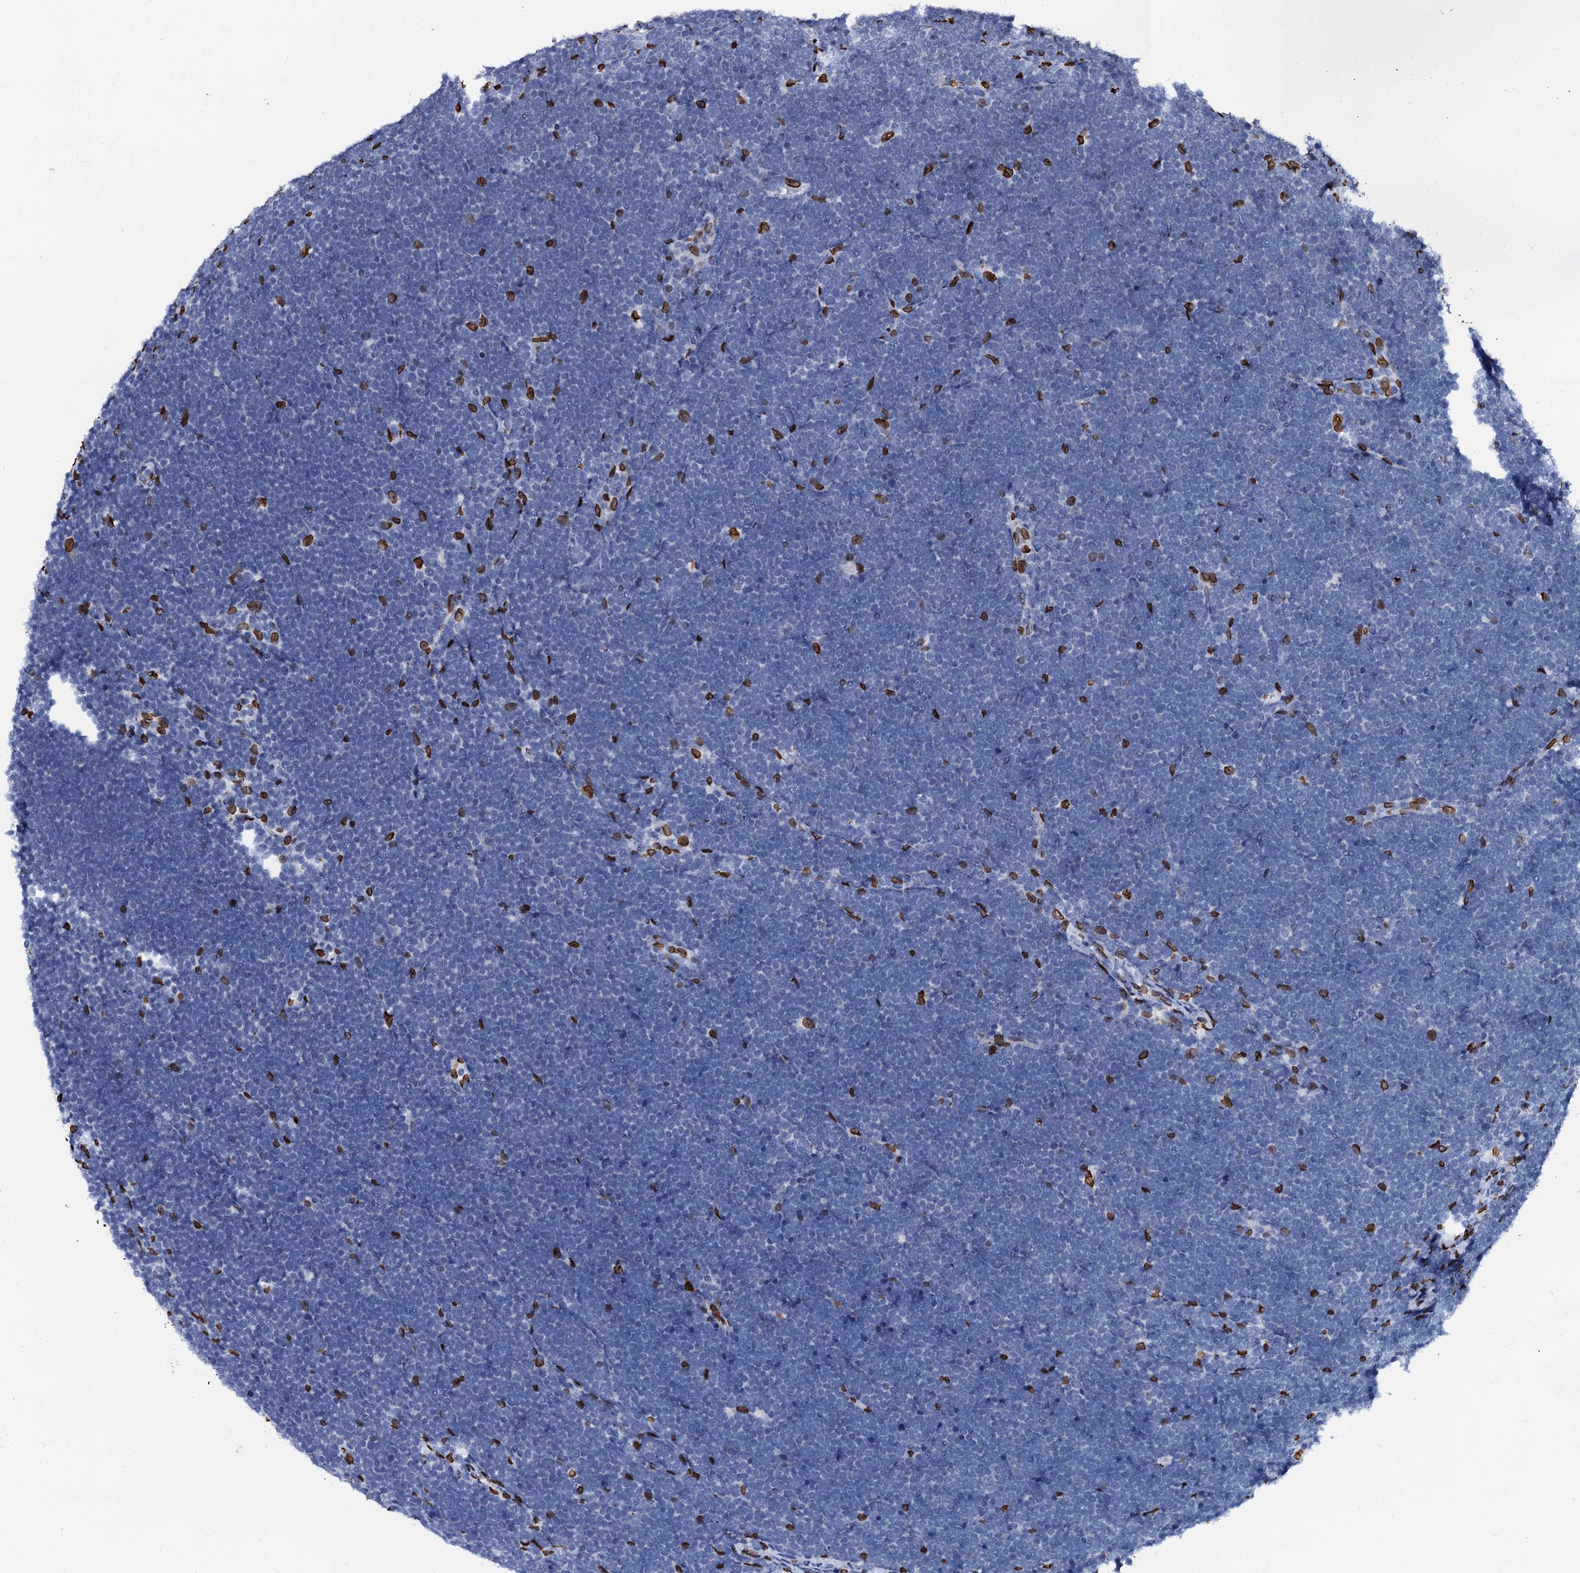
{"staining": {"intensity": "strong", "quantity": "<25%", "location": "nuclear"}, "tissue": "lymphoma", "cell_type": "Tumor cells", "image_type": "cancer", "snomed": [{"axis": "morphology", "description": "Malignant lymphoma, non-Hodgkin's type, High grade"}, {"axis": "topography", "description": "Lymph node"}], "caption": "Immunohistochemistry (IHC) image of human malignant lymphoma, non-Hodgkin's type (high-grade) stained for a protein (brown), which demonstrates medium levels of strong nuclear expression in about <25% of tumor cells.", "gene": "KATNAL2", "patient": {"sex": "male", "age": 13}}